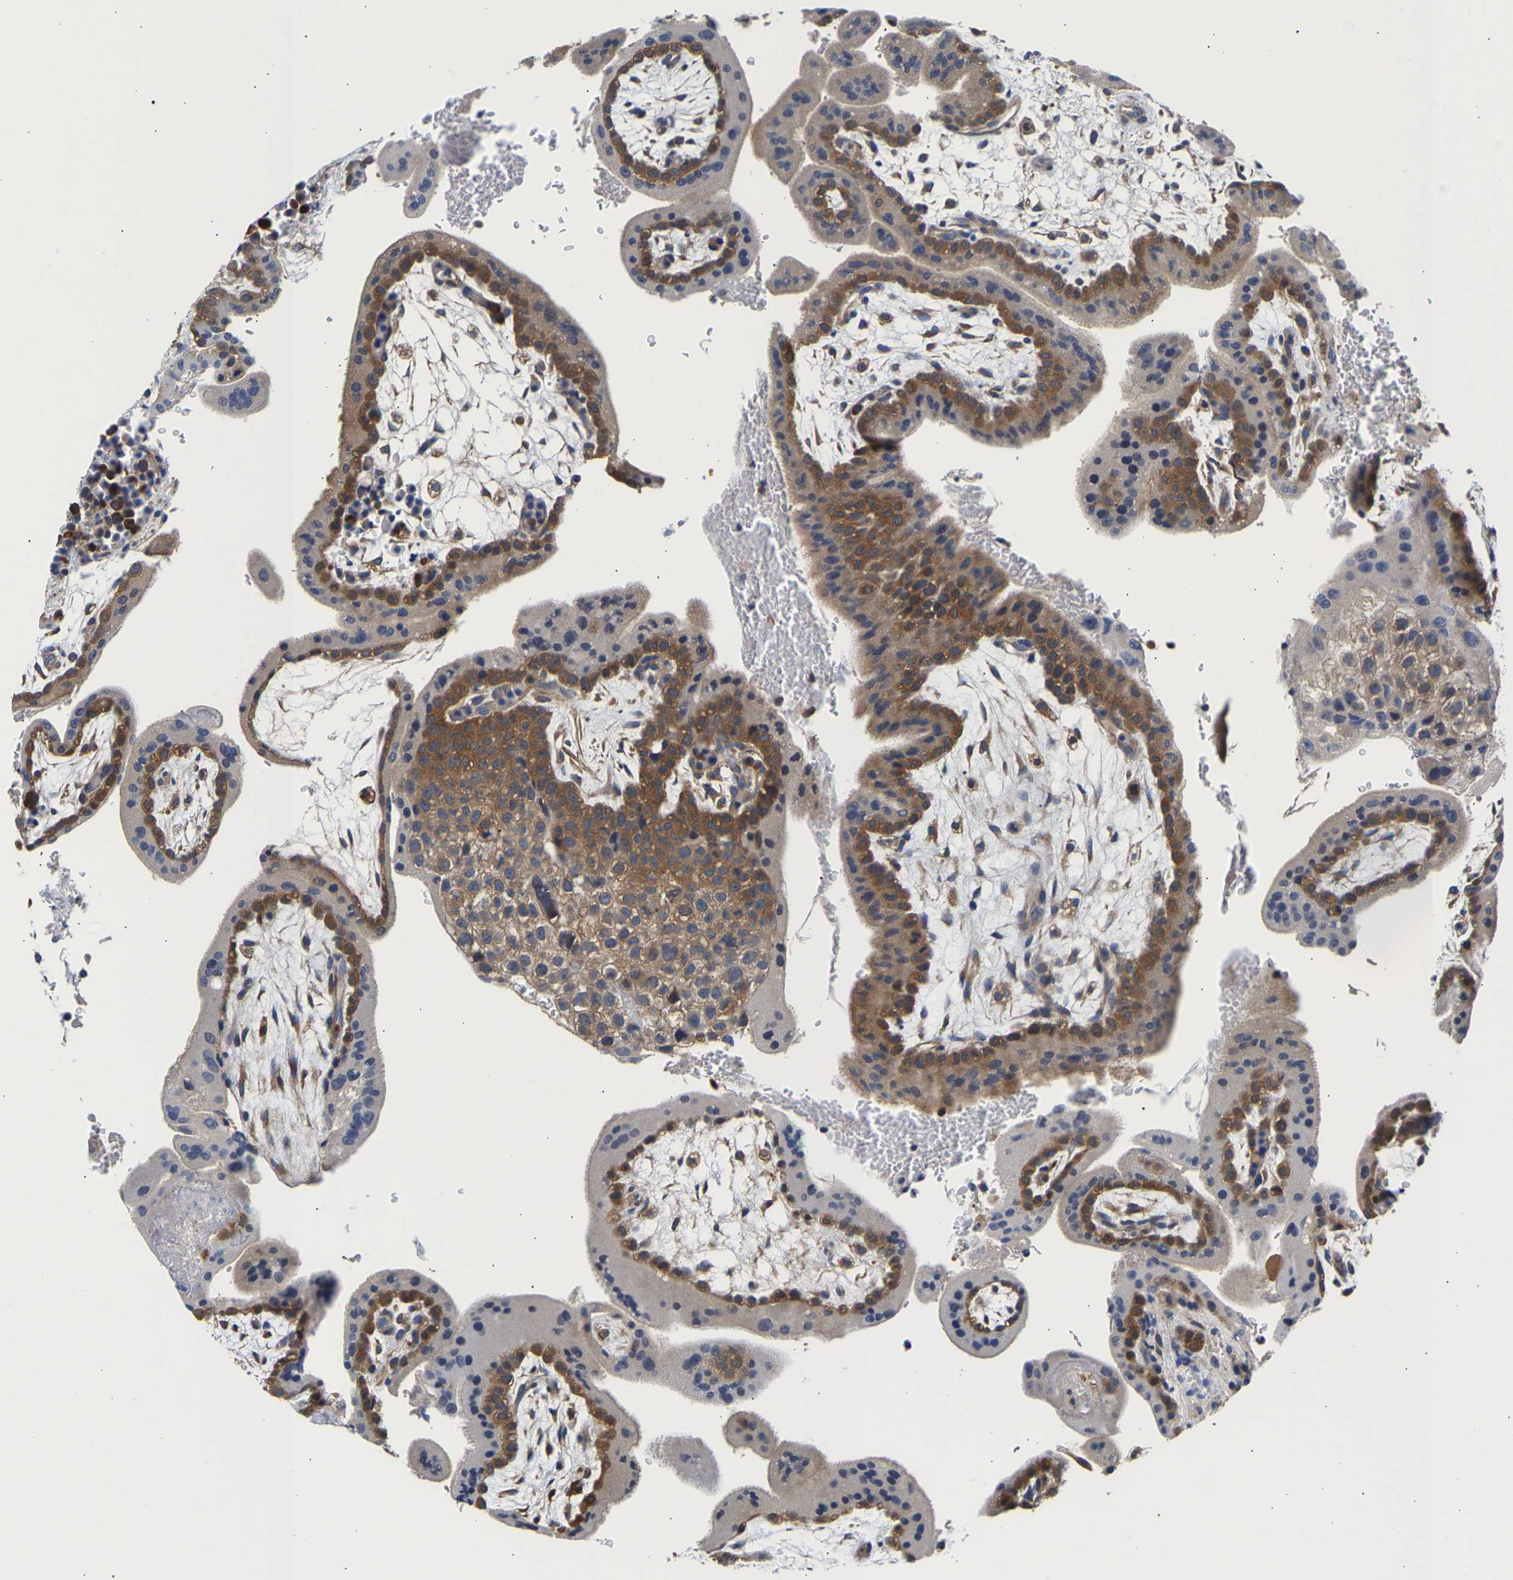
{"staining": {"intensity": "moderate", "quantity": ">75%", "location": "cytoplasmic/membranous"}, "tissue": "placenta", "cell_type": "Decidual cells", "image_type": "normal", "snomed": [{"axis": "morphology", "description": "Normal tissue, NOS"}, {"axis": "topography", "description": "Placenta"}], "caption": "Decidual cells display medium levels of moderate cytoplasmic/membranous staining in approximately >75% of cells in unremarkable placenta. (brown staining indicates protein expression, while blue staining denotes nuclei).", "gene": "CCDC6", "patient": {"sex": "female", "age": 35}}